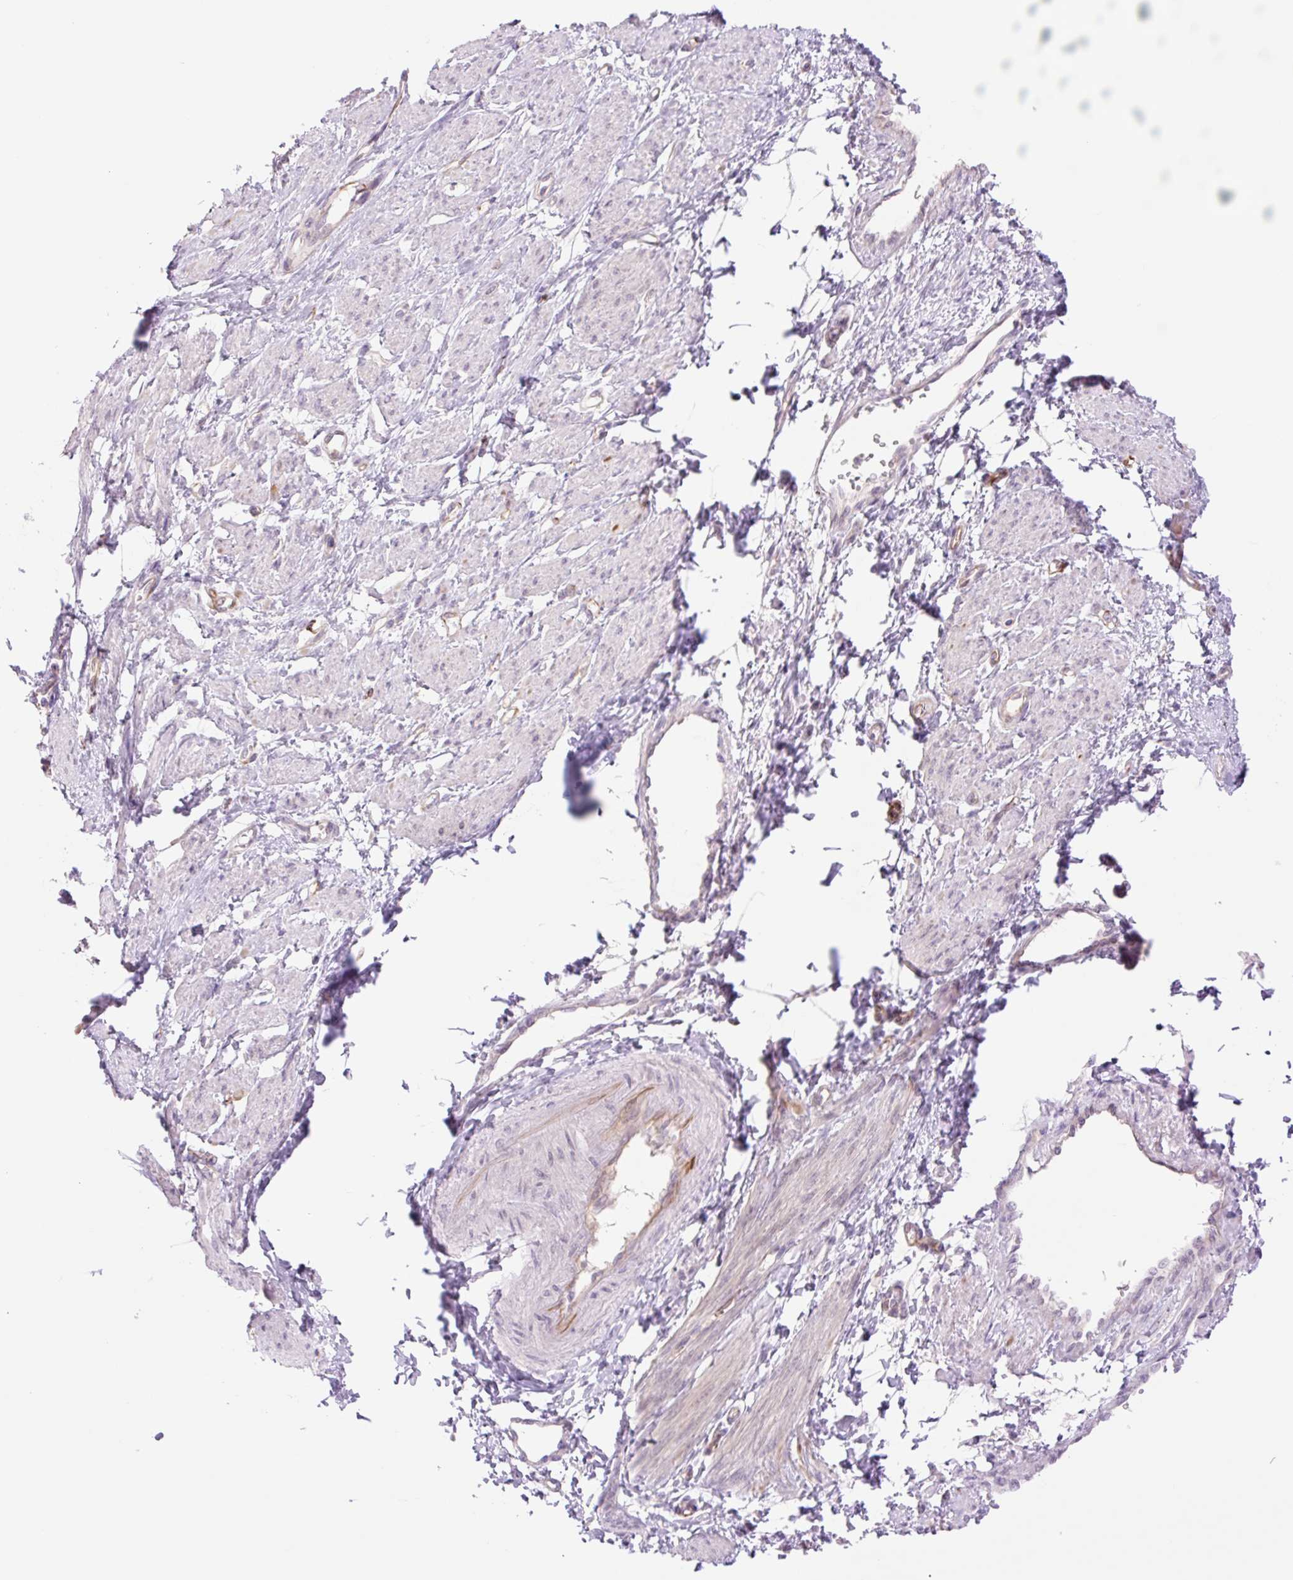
{"staining": {"intensity": "negative", "quantity": "none", "location": "none"}, "tissue": "smooth muscle", "cell_type": "Smooth muscle cells", "image_type": "normal", "snomed": [{"axis": "morphology", "description": "Normal tissue, NOS"}, {"axis": "topography", "description": "Smooth muscle"}, {"axis": "topography", "description": "Uterus"}], "caption": "Immunohistochemistry of normal human smooth muscle exhibits no positivity in smooth muscle cells.", "gene": "ZFYVE21", "patient": {"sex": "female", "age": 39}}